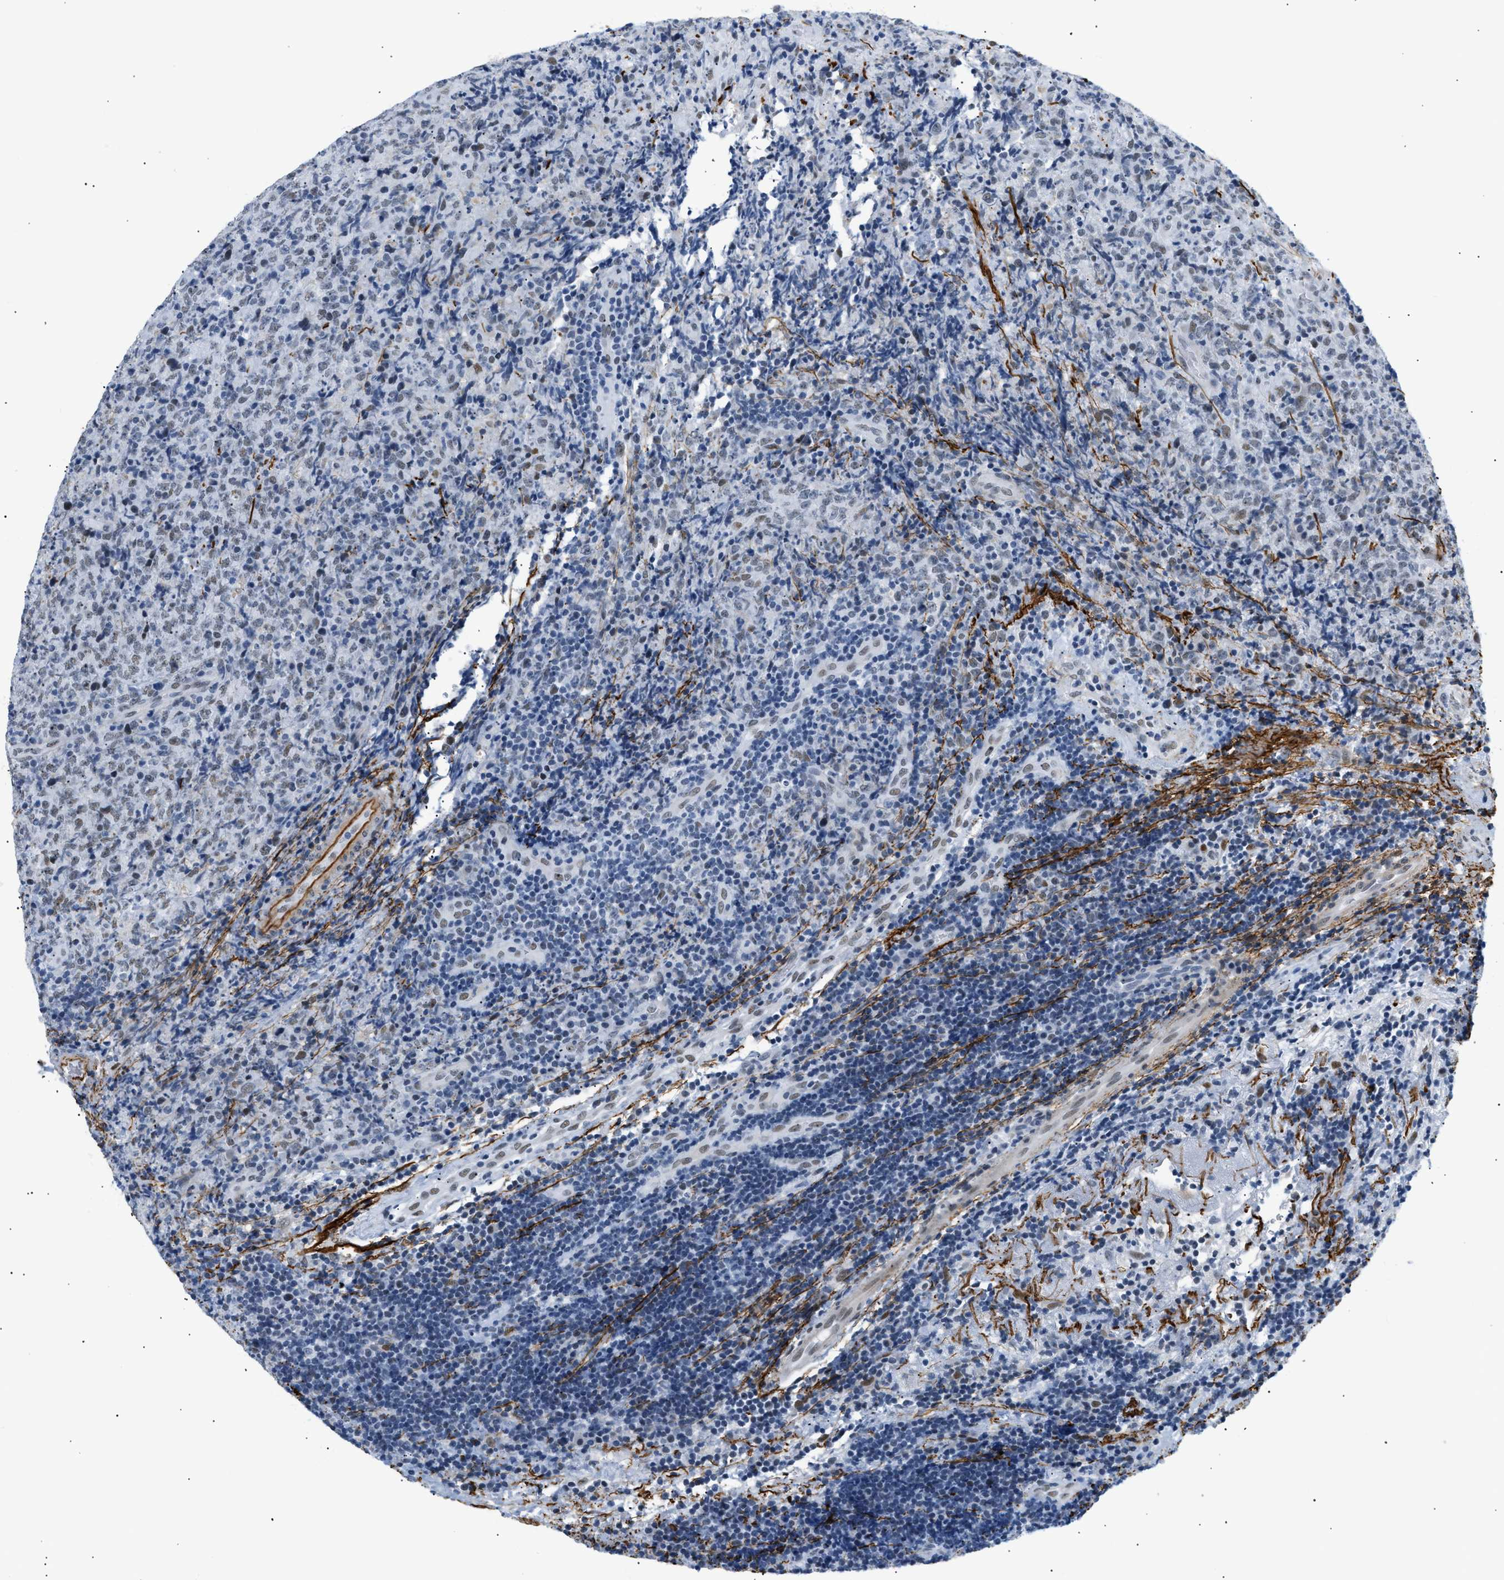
{"staining": {"intensity": "weak", "quantity": "25%-75%", "location": "nuclear"}, "tissue": "lymphoma", "cell_type": "Tumor cells", "image_type": "cancer", "snomed": [{"axis": "morphology", "description": "Malignant lymphoma, non-Hodgkin's type, High grade"}, {"axis": "topography", "description": "Tonsil"}], "caption": "Human lymphoma stained for a protein (brown) displays weak nuclear positive staining in approximately 25%-75% of tumor cells.", "gene": "ELN", "patient": {"sex": "female", "age": 36}}